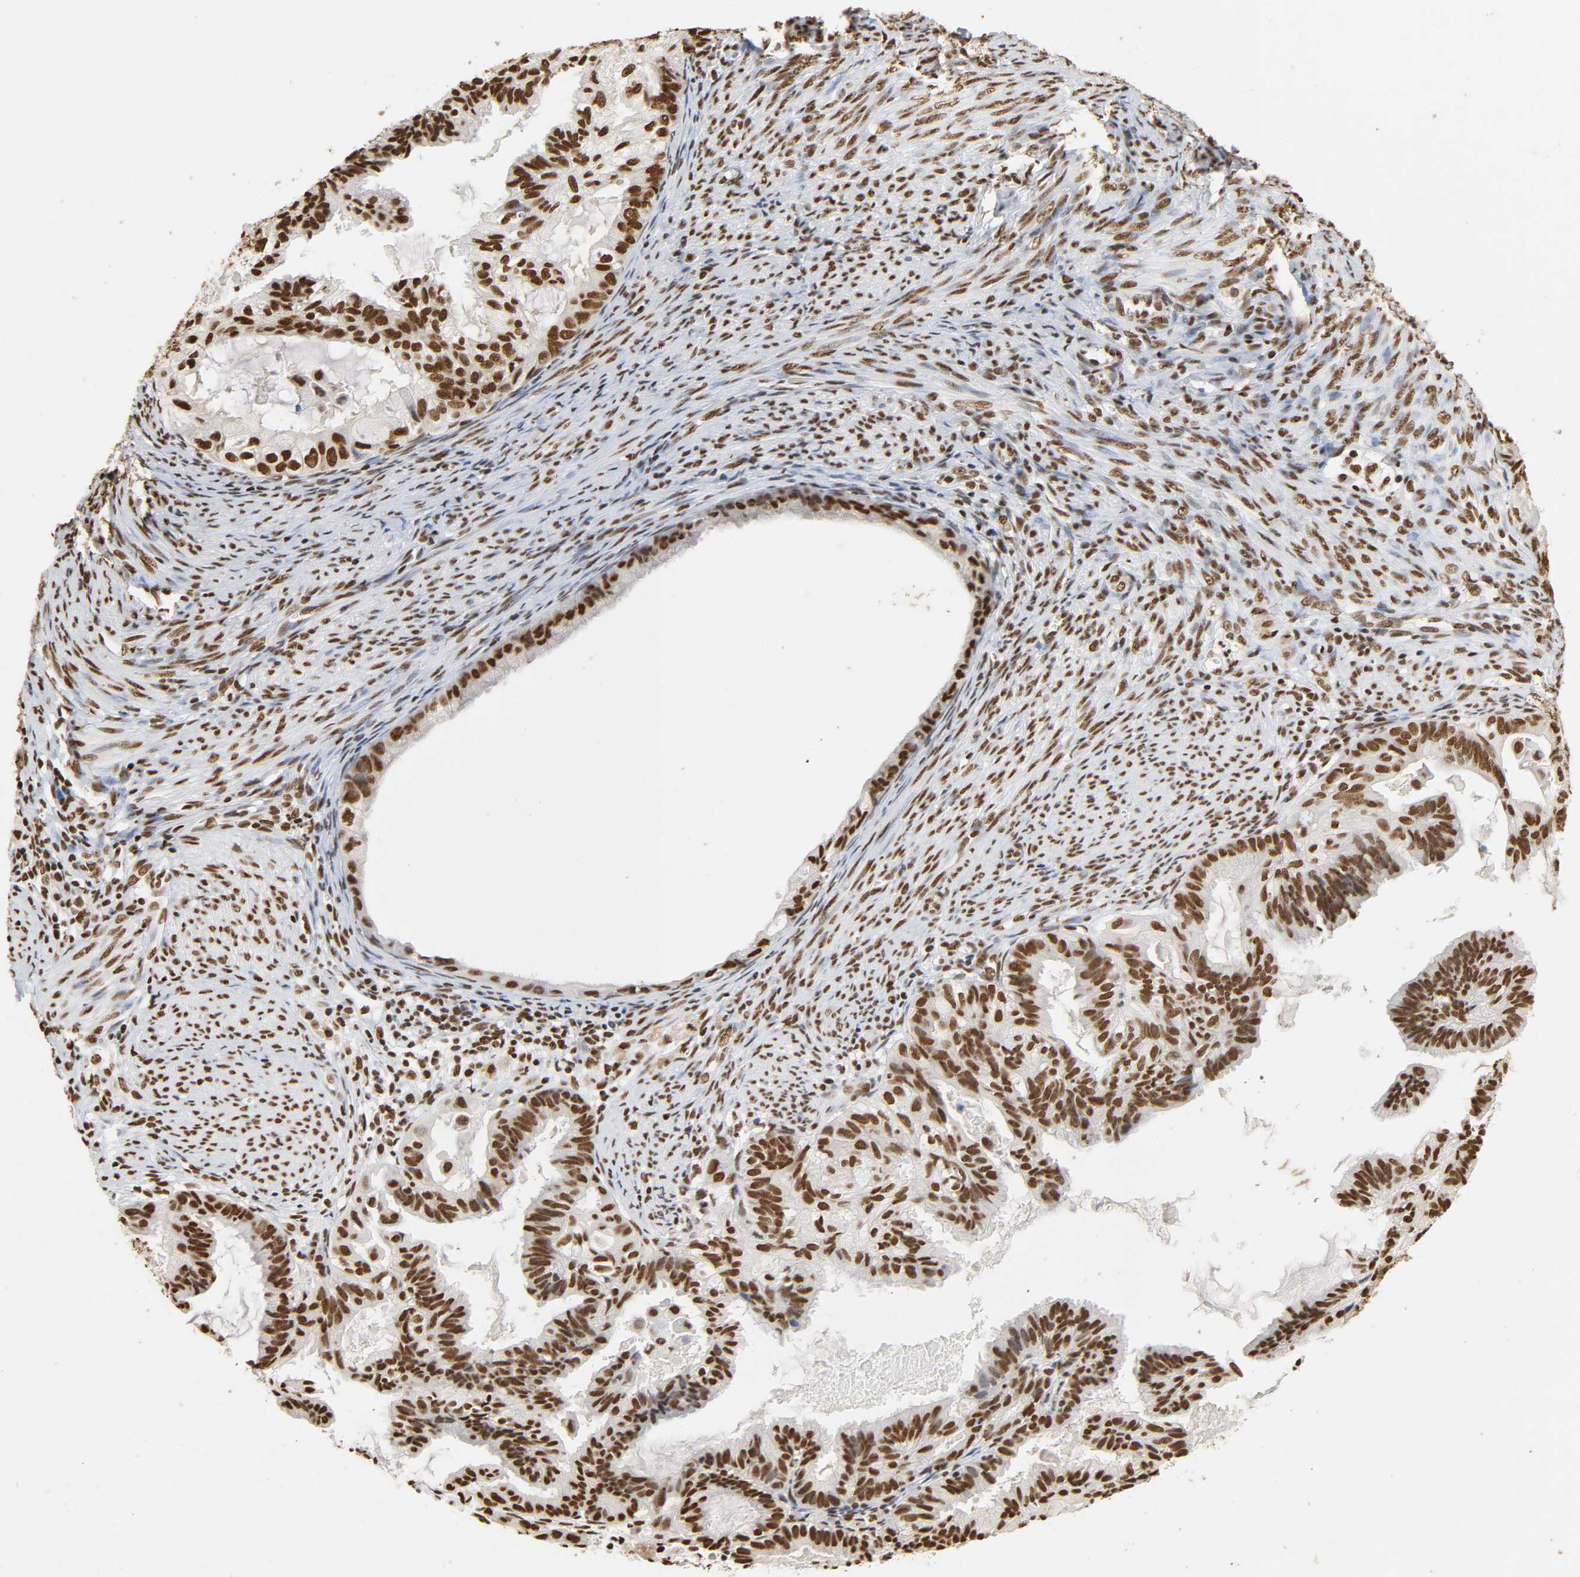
{"staining": {"intensity": "strong", "quantity": ">75%", "location": "nuclear"}, "tissue": "cervical cancer", "cell_type": "Tumor cells", "image_type": "cancer", "snomed": [{"axis": "morphology", "description": "Normal tissue, NOS"}, {"axis": "morphology", "description": "Adenocarcinoma, NOS"}, {"axis": "topography", "description": "Cervix"}, {"axis": "topography", "description": "Endometrium"}], "caption": "Immunohistochemical staining of cervical cancer reveals high levels of strong nuclear protein staining in about >75% of tumor cells.", "gene": "HNRNPC", "patient": {"sex": "female", "age": 86}}